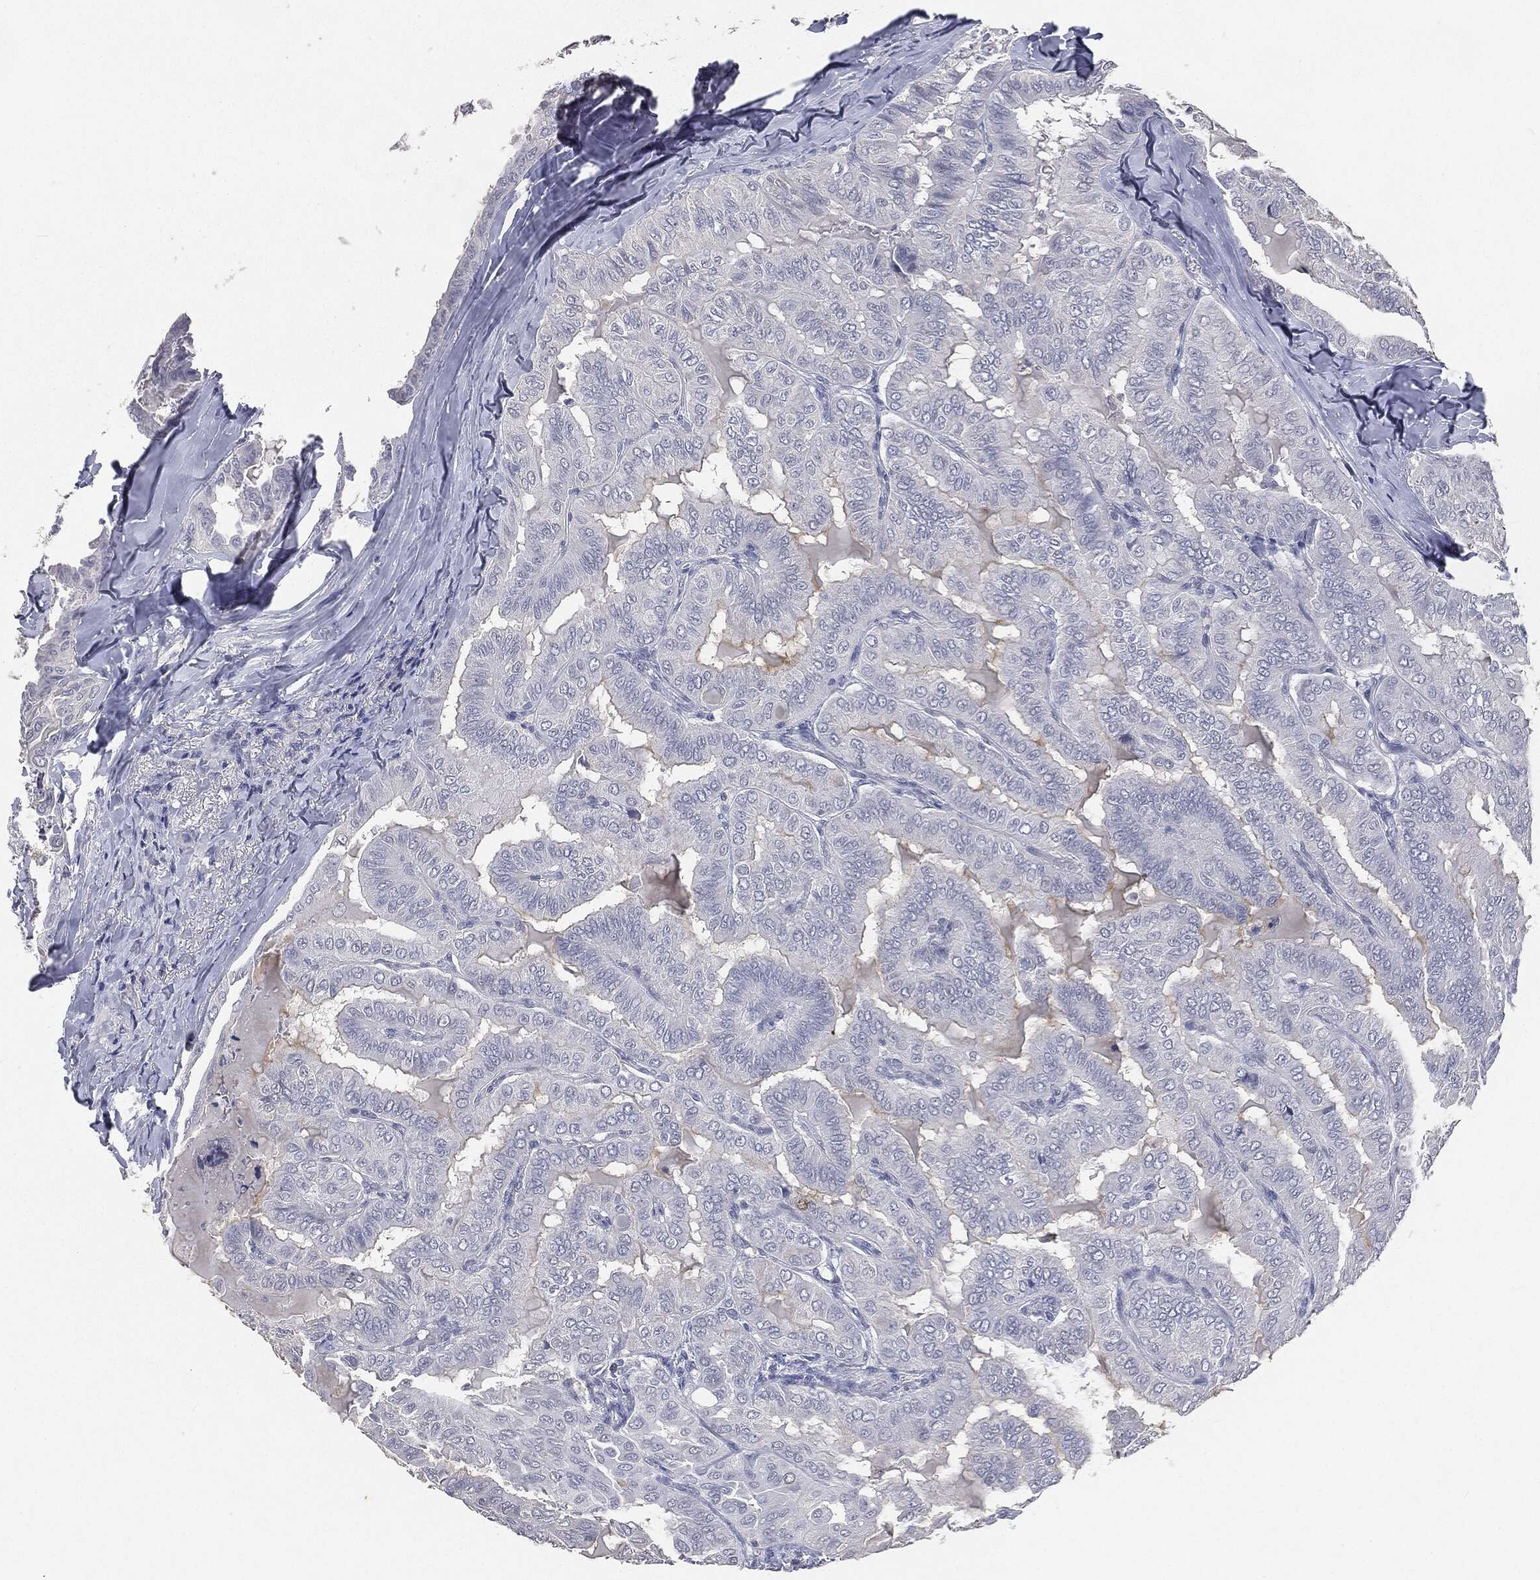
{"staining": {"intensity": "negative", "quantity": "none", "location": "none"}, "tissue": "thyroid cancer", "cell_type": "Tumor cells", "image_type": "cancer", "snomed": [{"axis": "morphology", "description": "Papillary adenocarcinoma, NOS"}, {"axis": "topography", "description": "Thyroid gland"}], "caption": "Histopathology image shows no protein expression in tumor cells of thyroid cancer (papillary adenocarcinoma) tissue.", "gene": "SLC2A2", "patient": {"sex": "female", "age": 68}}